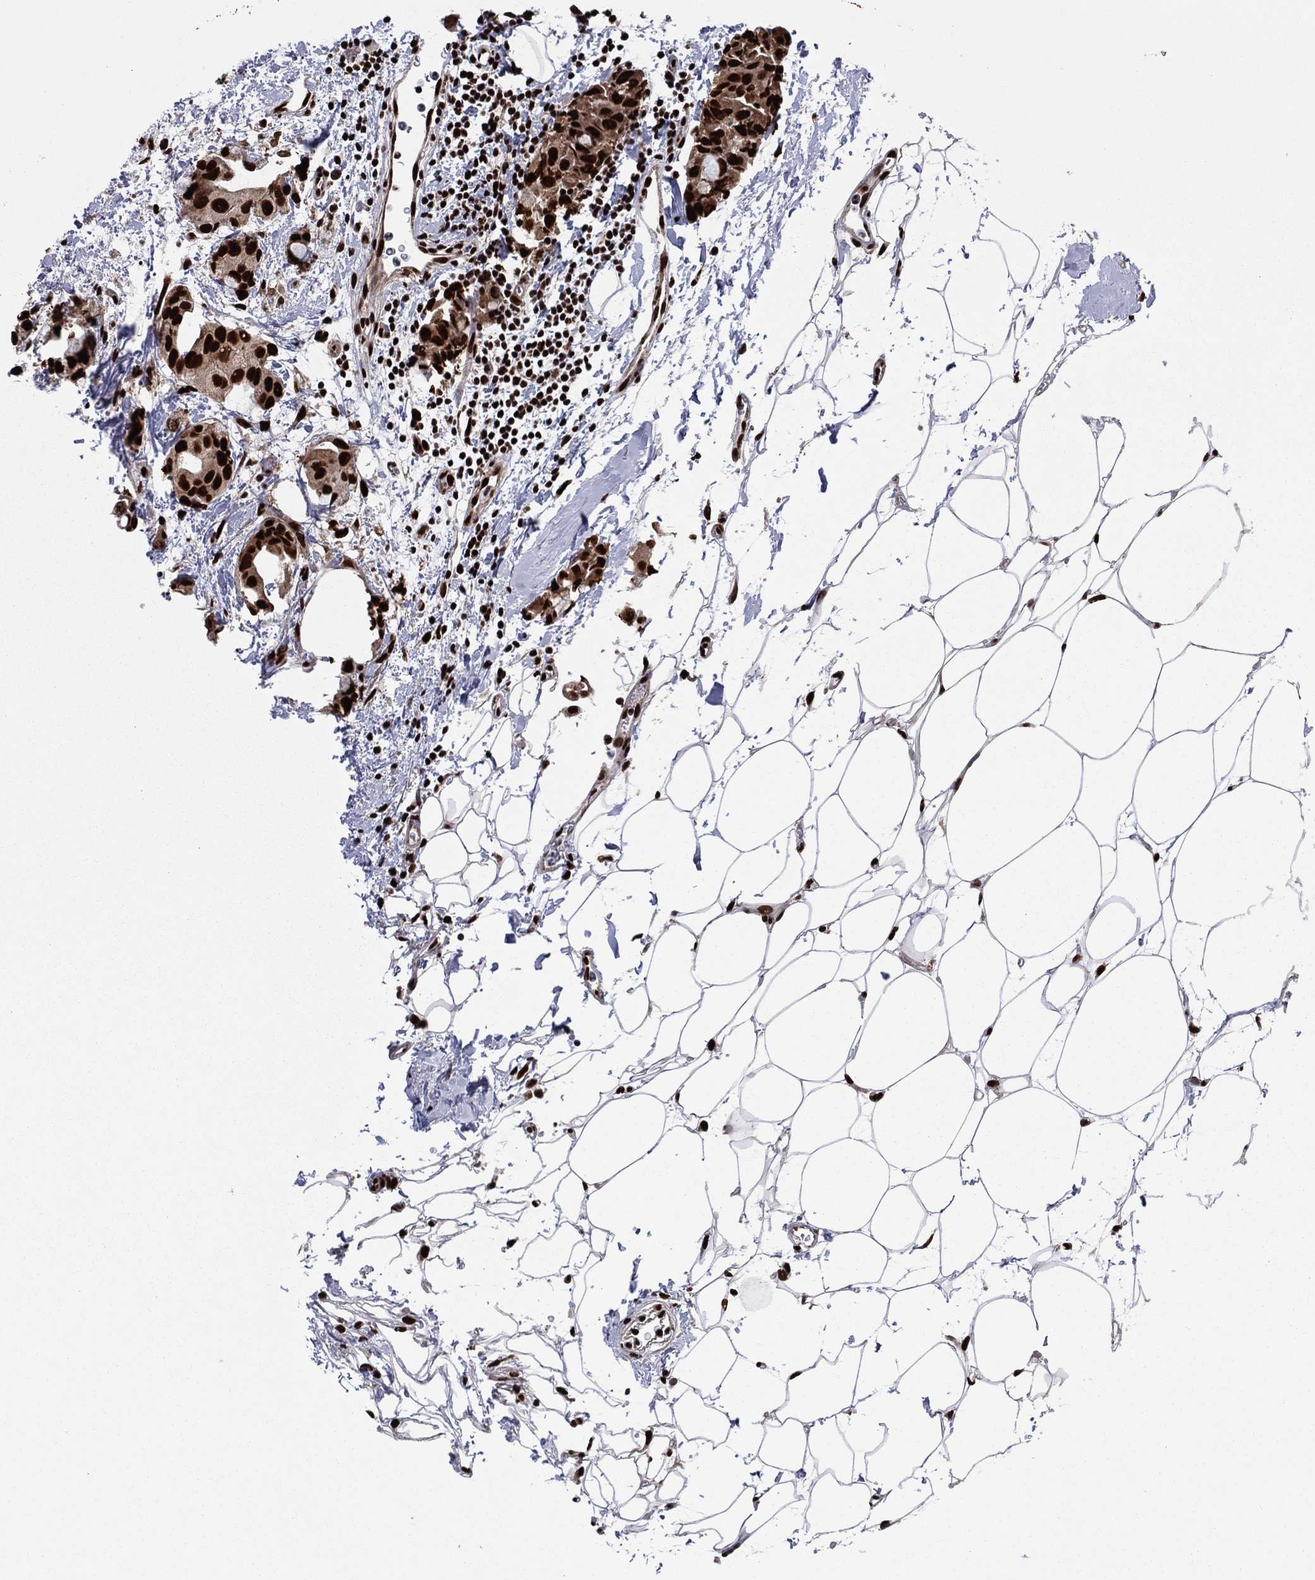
{"staining": {"intensity": "strong", "quantity": ">75%", "location": "nuclear"}, "tissue": "breast cancer", "cell_type": "Tumor cells", "image_type": "cancer", "snomed": [{"axis": "morphology", "description": "Normal tissue, NOS"}, {"axis": "morphology", "description": "Duct carcinoma"}, {"axis": "topography", "description": "Breast"}], "caption": "Tumor cells demonstrate strong nuclear staining in about >75% of cells in breast invasive ductal carcinoma. The protein is shown in brown color, while the nuclei are stained blue.", "gene": "TP53BP1", "patient": {"sex": "female", "age": 40}}